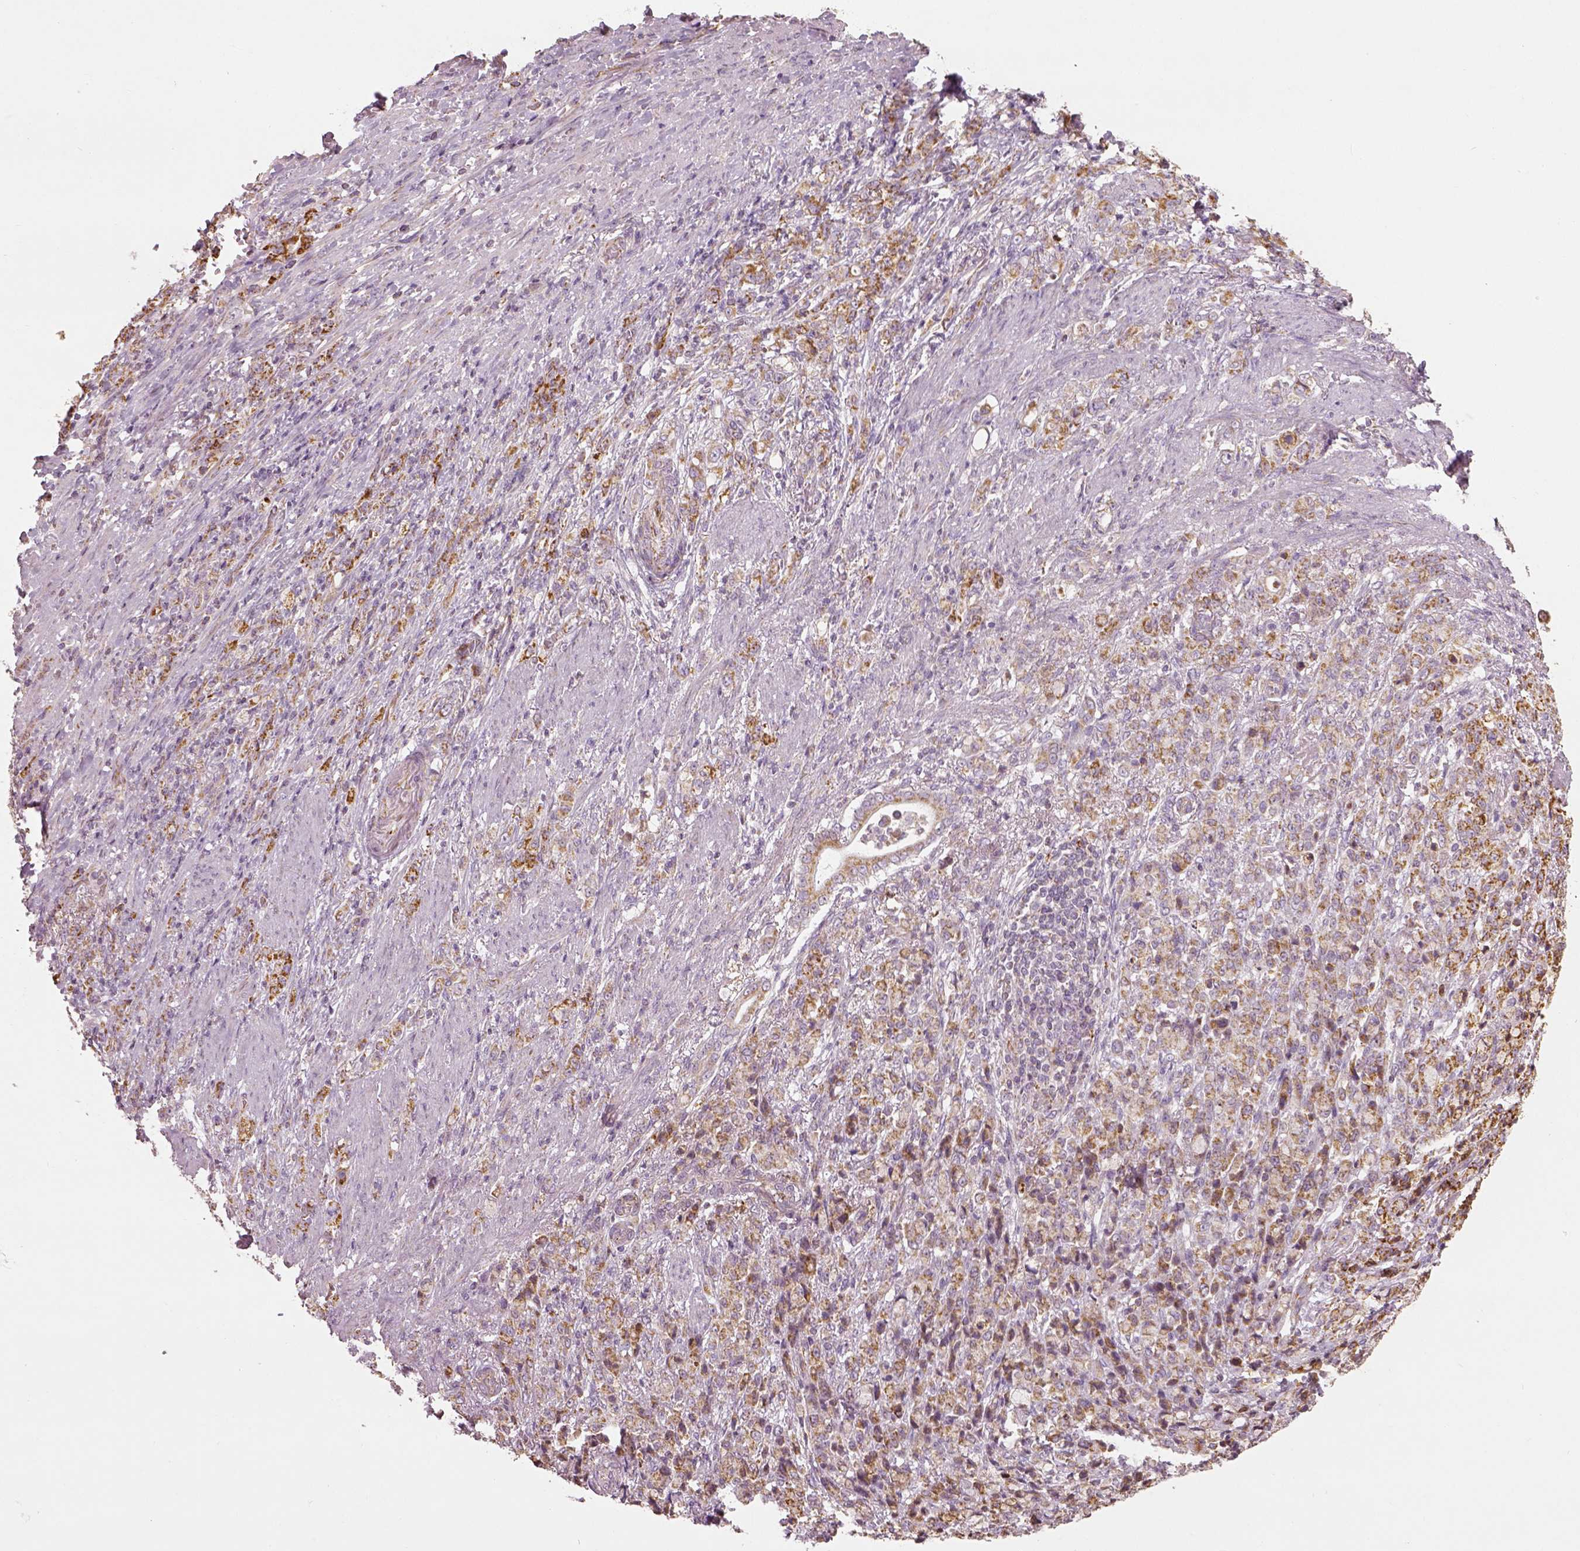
{"staining": {"intensity": "moderate", "quantity": ">75%", "location": "cytoplasmic/membranous"}, "tissue": "stomach cancer", "cell_type": "Tumor cells", "image_type": "cancer", "snomed": [{"axis": "morphology", "description": "Adenocarcinoma, NOS"}, {"axis": "topography", "description": "Stomach"}], "caption": "Stomach cancer (adenocarcinoma) was stained to show a protein in brown. There is medium levels of moderate cytoplasmic/membranous positivity in about >75% of tumor cells.", "gene": "PGAM5", "patient": {"sex": "female", "age": 79}}